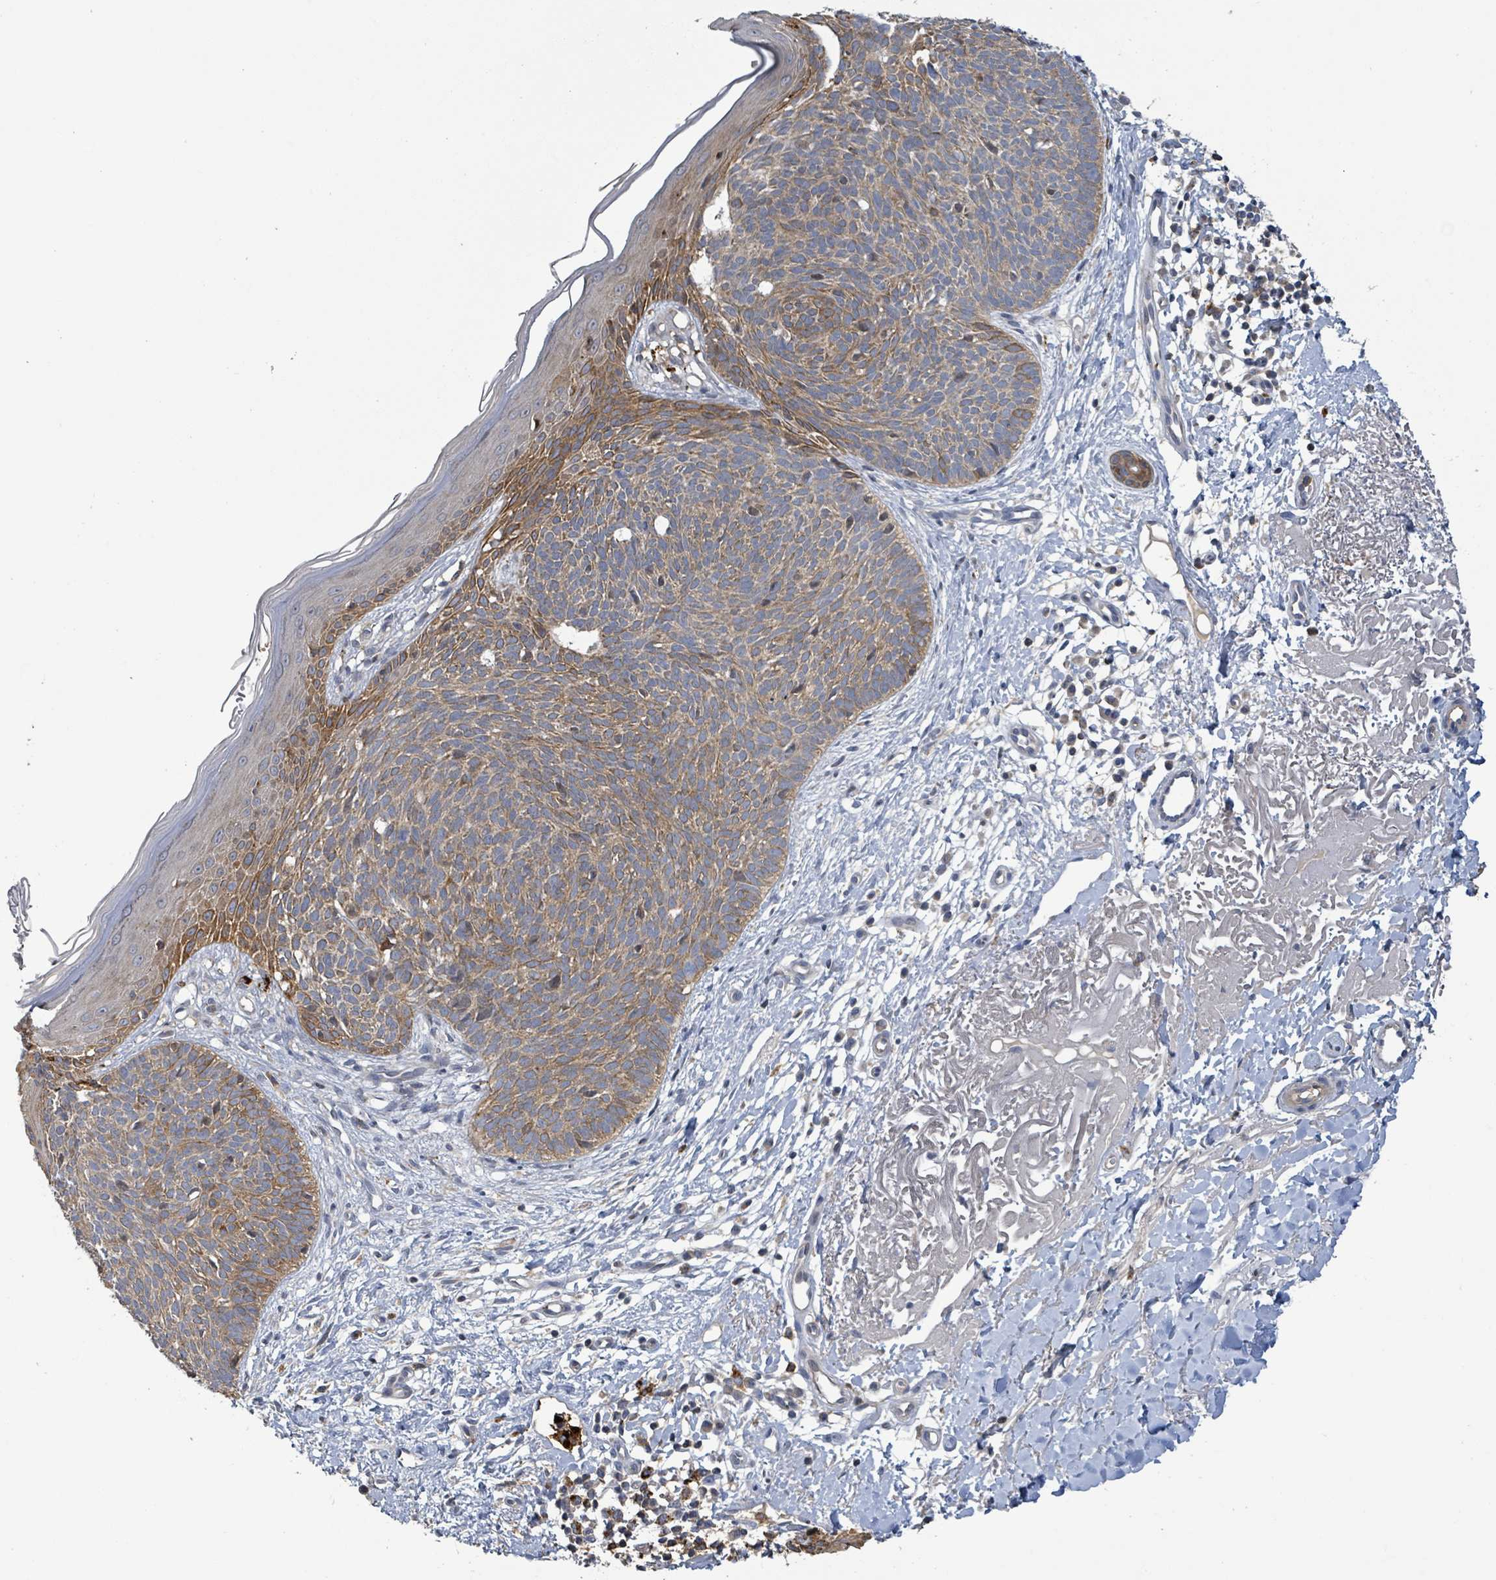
{"staining": {"intensity": "moderate", "quantity": ">75%", "location": "cytoplasmic/membranous"}, "tissue": "skin cancer", "cell_type": "Tumor cells", "image_type": "cancer", "snomed": [{"axis": "morphology", "description": "Basal cell carcinoma"}, {"axis": "topography", "description": "Skin"}], "caption": "DAB (3,3'-diaminobenzidine) immunohistochemical staining of human skin basal cell carcinoma demonstrates moderate cytoplasmic/membranous protein positivity in about >75% of tumor cells. (DAB IHC, brown staining for protein, blue staining for nuclei).", "gene": "PLAAT1", "patient": {"sex": "male", "age": 84}}